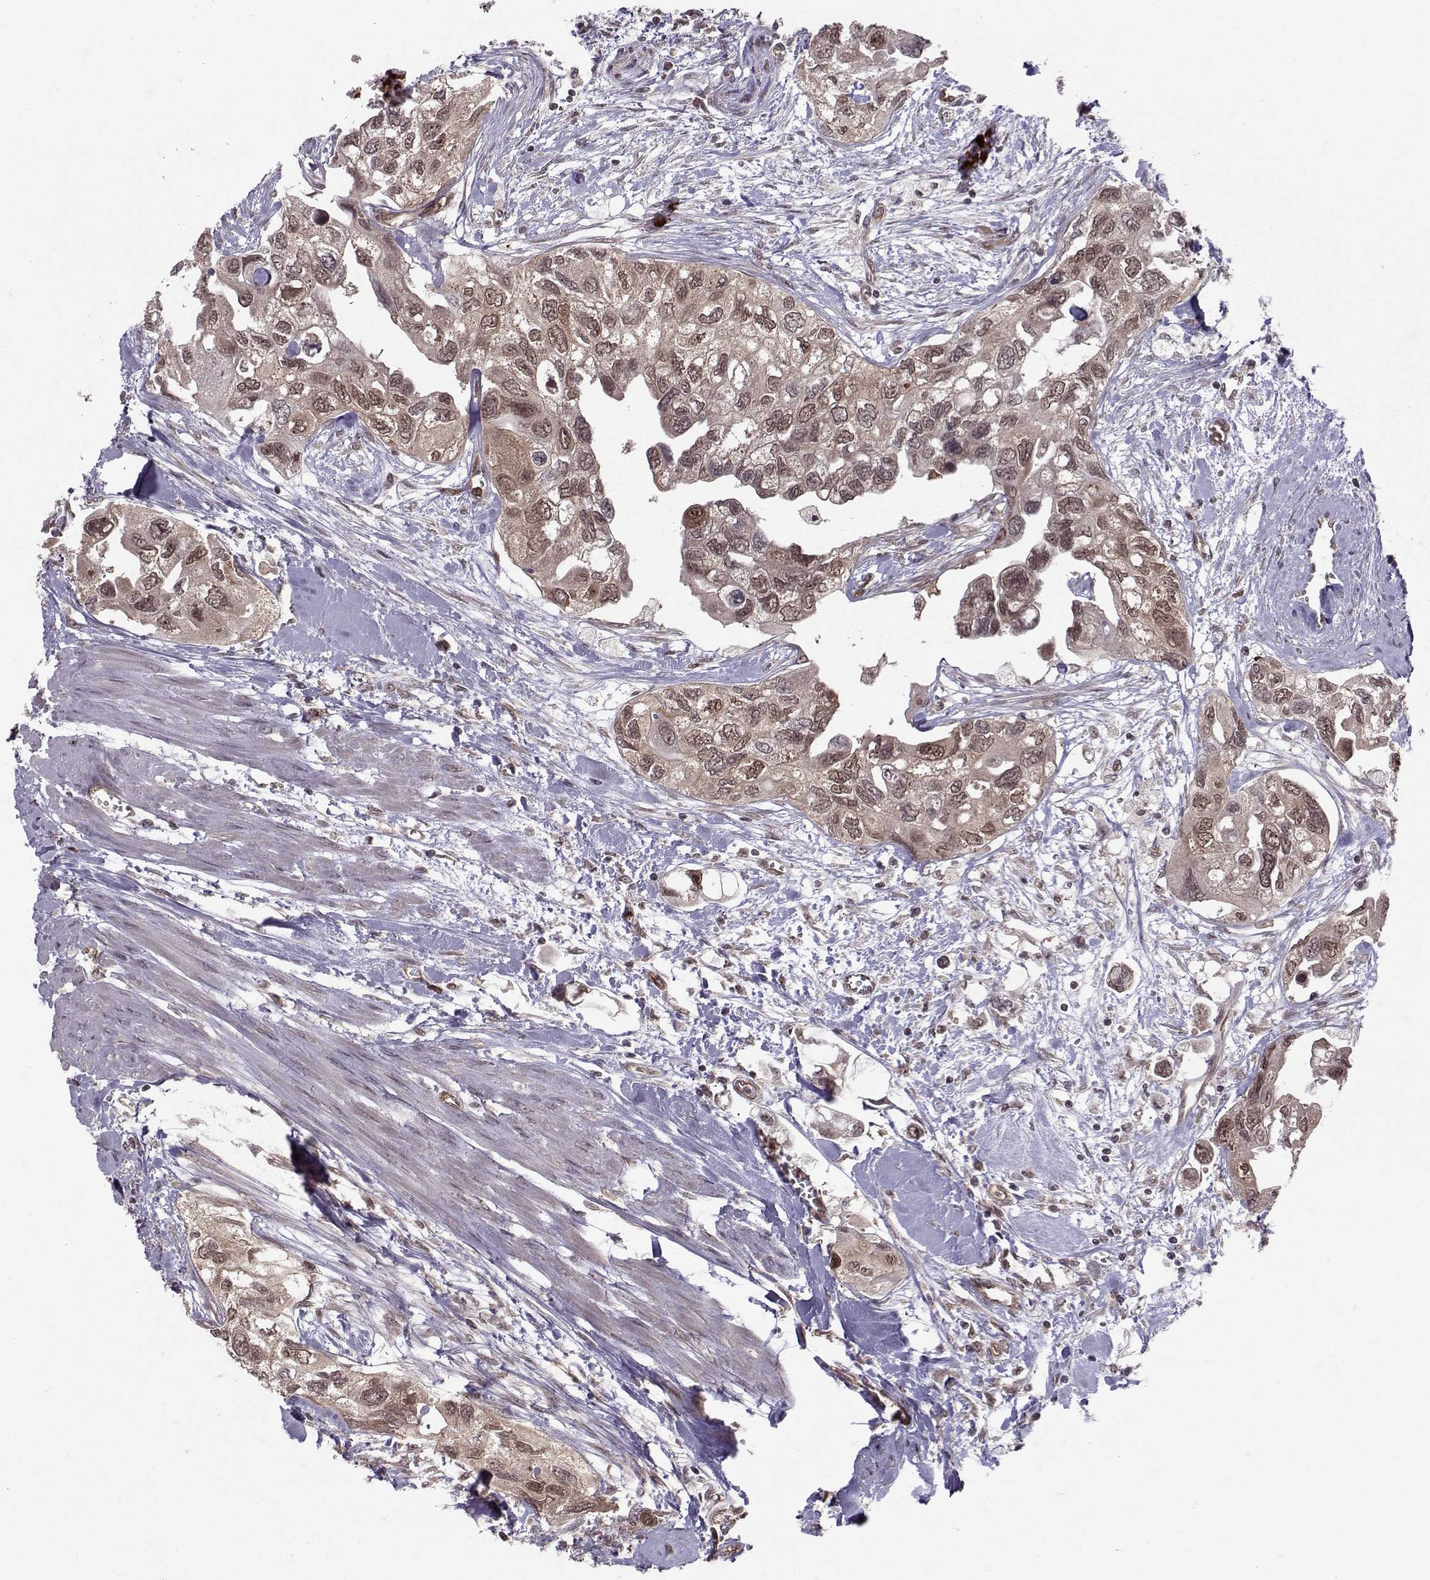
{"staining": {"intensity": "weak", "quantity": "<25%", "location": "cytoplasmic/membranous,nuclear"}, "tissue": "urothelial cancer", "cell_type": "Tumor cells", "image_type": "cancer", "snomed": [{"axis": "morphology", "description": "Urothelial carcinoma, High grade"}, {"axis": "topography", "description": "Urinary bladder"}], "caption": "High magnification brightfield microscopy of urothelial cancer stained with DAB (3,3'-diaminobenzidine) (brown) and counterstained with hematoxylin (blue): tumor cells show no significant staining.", "gene": "PPP2R2A", "patient": {"sex": "male", "age": 59}}